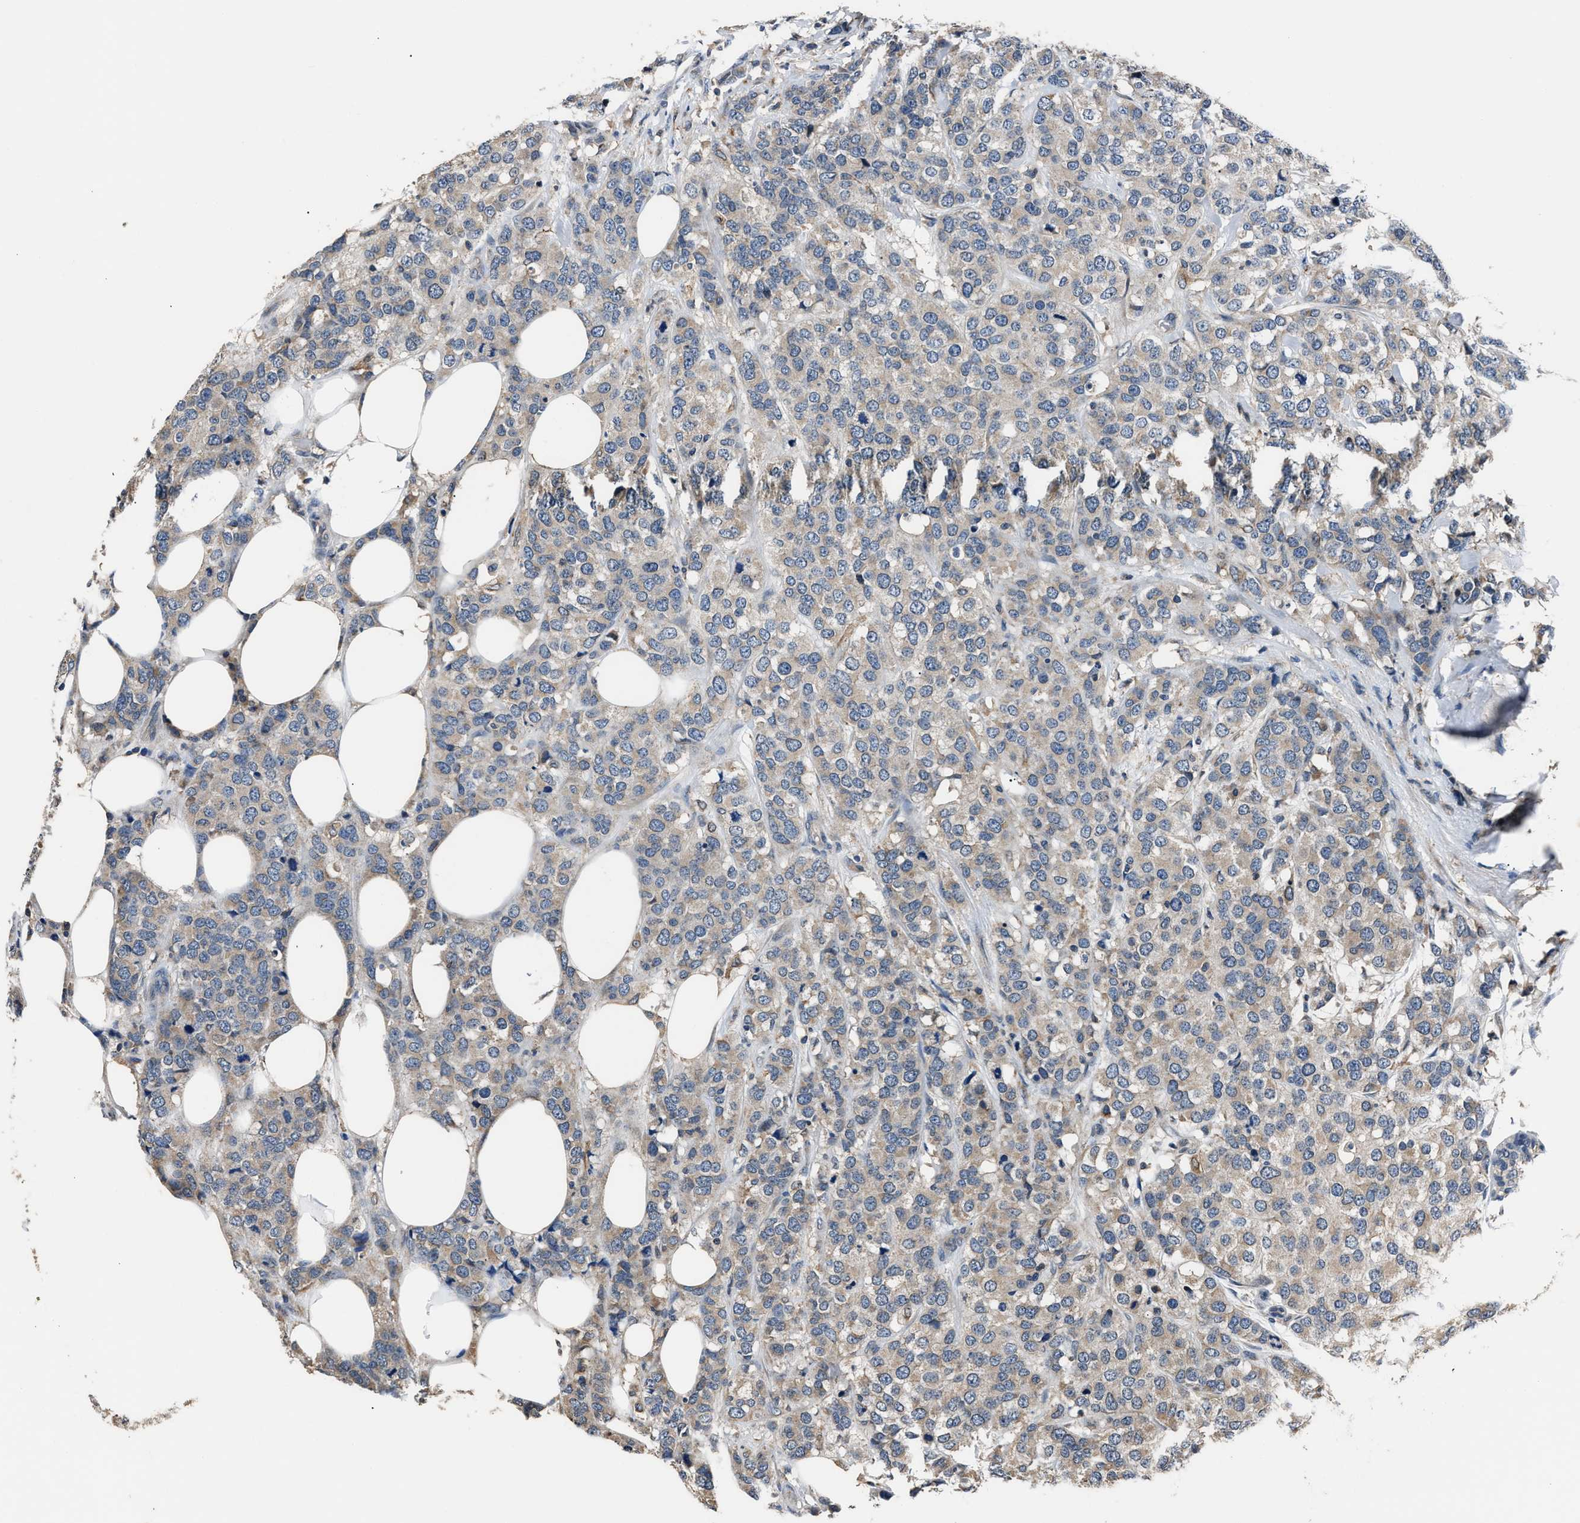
{"staining": {"intensity": "weak", "quantity": "25%-75%", "location": "cytoplasmic/membranous"}, "tissue": "breast cancer", "cell_type": "Tumor cells", "image_type": "cancer", "snomed": [{"axis": "morphology", "description": "Lobular carcinoma"}, {"axis": "topography", "description": "Breast"}], "caption": "IHC micrograph of neoplastic tissue: breast cancer (lobular carcinoma) stained using immunohistochemistry shows low levels of weak protein expression localized specifically in the cytoplasmic/membranous of tumor cells, appearing as a cytoplasmic/membranous brown color.", "gene": "TNRC18", "patient": {"sex": "female", "age": 59}}